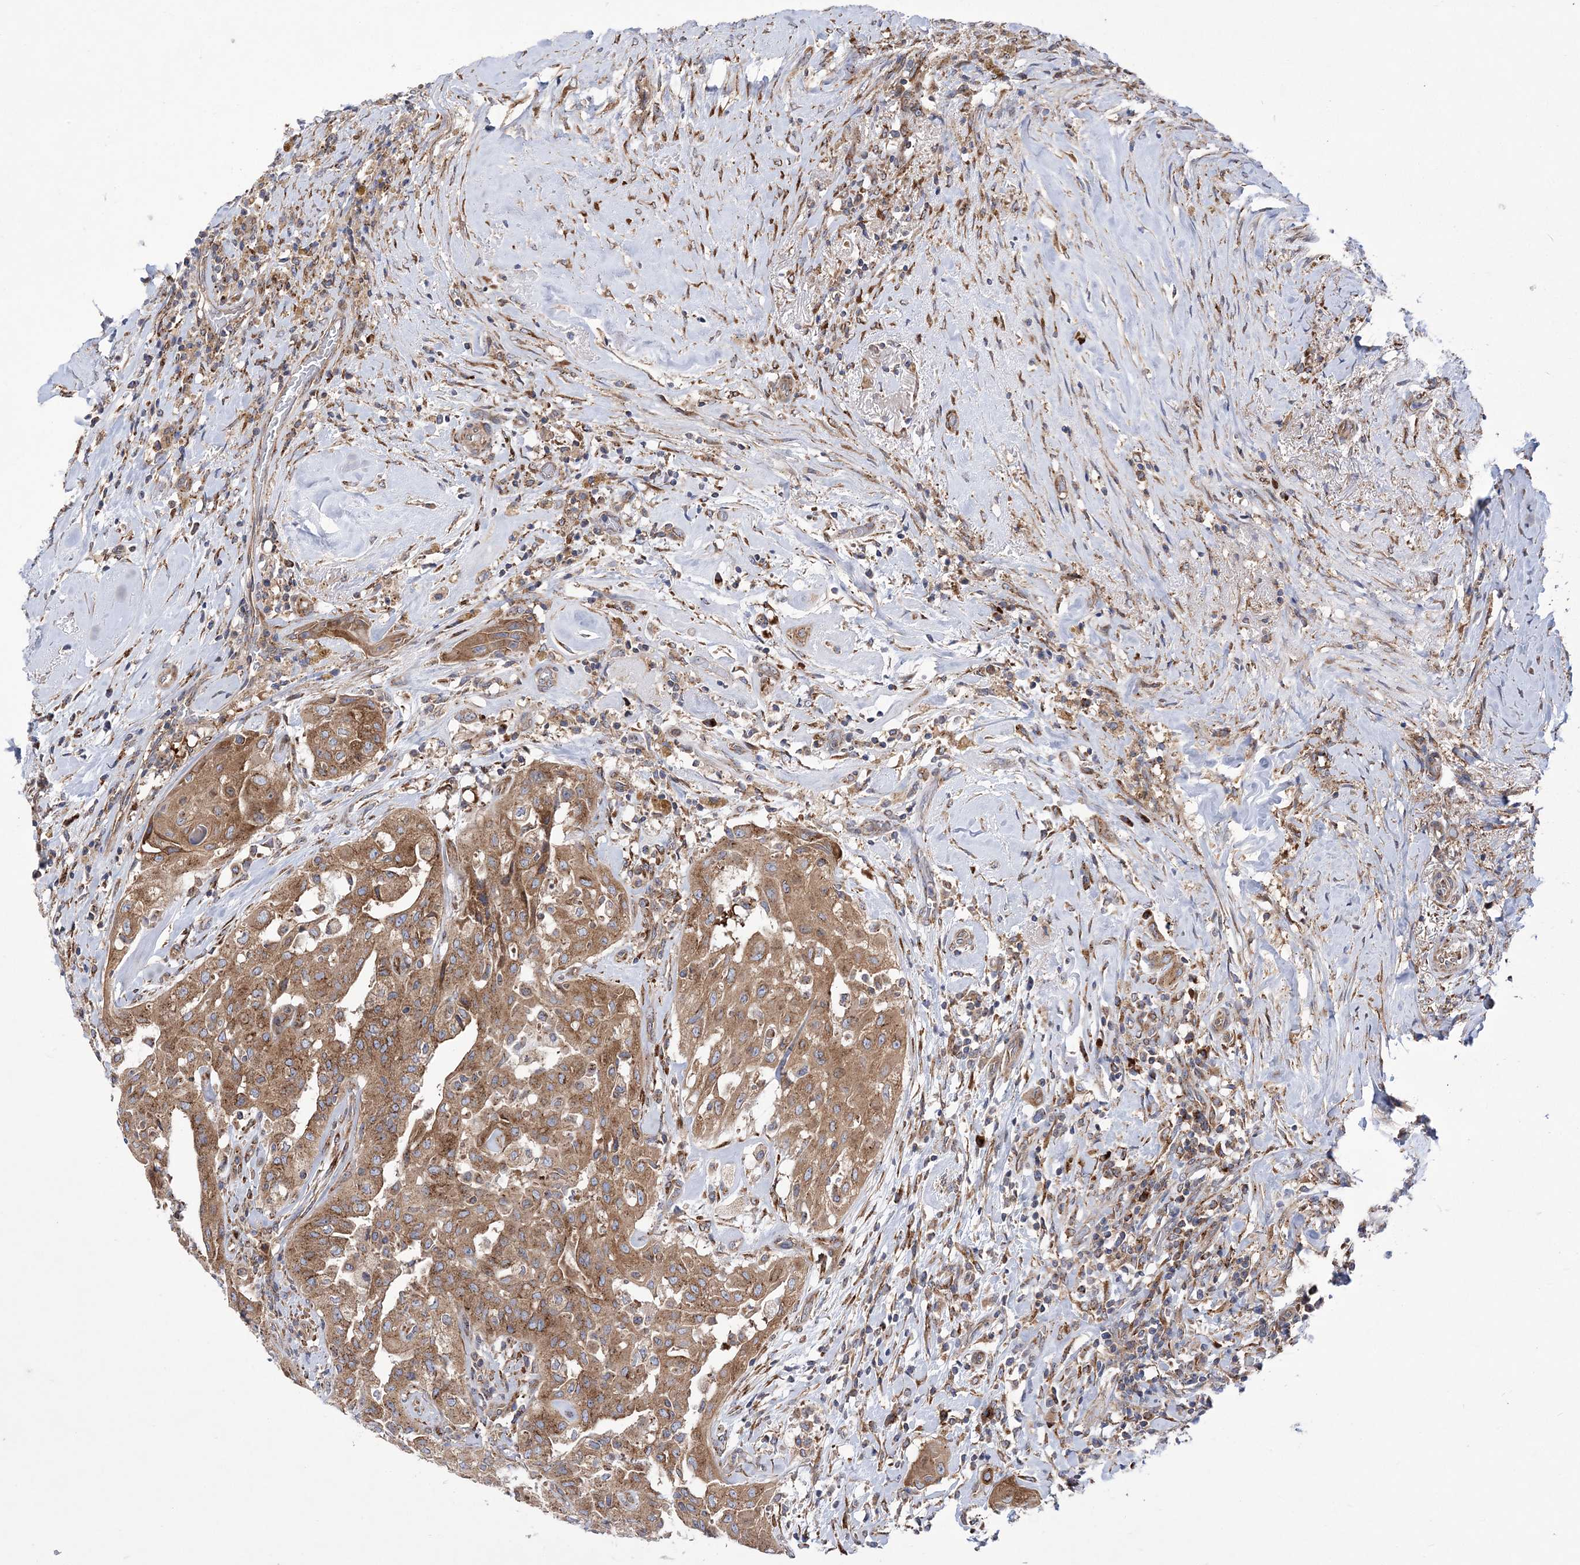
{"staining": {"intensity": "moderate", "quantity": ">75%", "location": "cytoplasmic/membranous"}, "tissue": "thyroid cancer", "cell_type": "Tumor cells", "image_type": "cancer", "snomed": [{"axis": "morphology", "description": "Papillary adenocarcinoma, NOS"}, {"axis": "topography", "description": "Thyroid gland"}], "caption": "Protein expression analysis of papillary adenocarcinoma (thyroid) shows moderate cytoplasmic/membranous staining in about >75% of tumor cells.", "gene": "COPB2", "patient": {"sex": "female", "age": 59}}